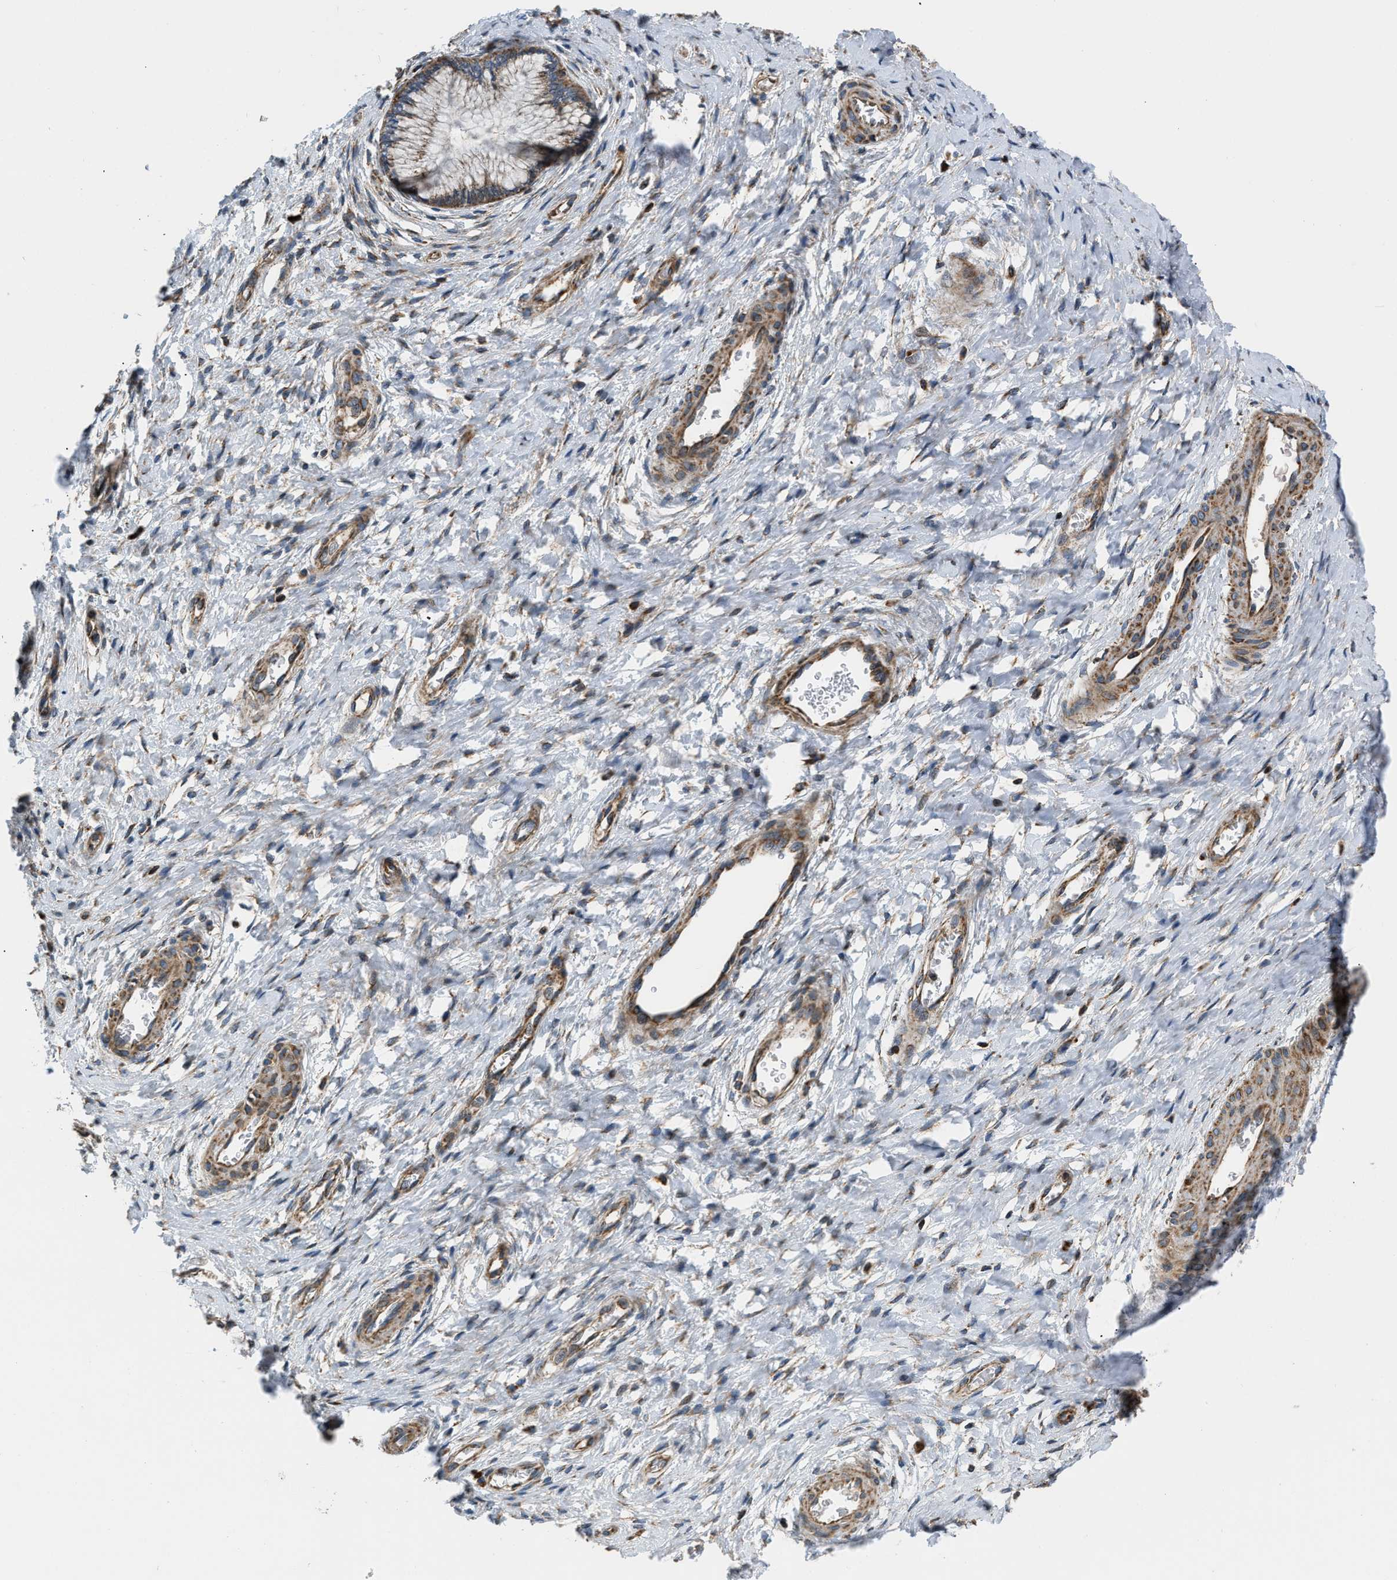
{"staining": {"intensity": "moderate", "quantity": ">75%", "location": "cytoplasmic/membranous"}, "tissue": "cervix", "cell_type": "Glandular cells", "image_type": "normal", "snomed": [{"axis": "morphology", "description": "Normal tissue, NOS"}, {"axis": "topography", "description": "Cervix"}], "caption": "IHC (DAB) staining of normal cervix exhibits moderate cytoplasmic/membranous protein positivity in approximately >75% of glandular cells.", "gene": "OPTN", "patient": {"sex": "female", "age": 55}}